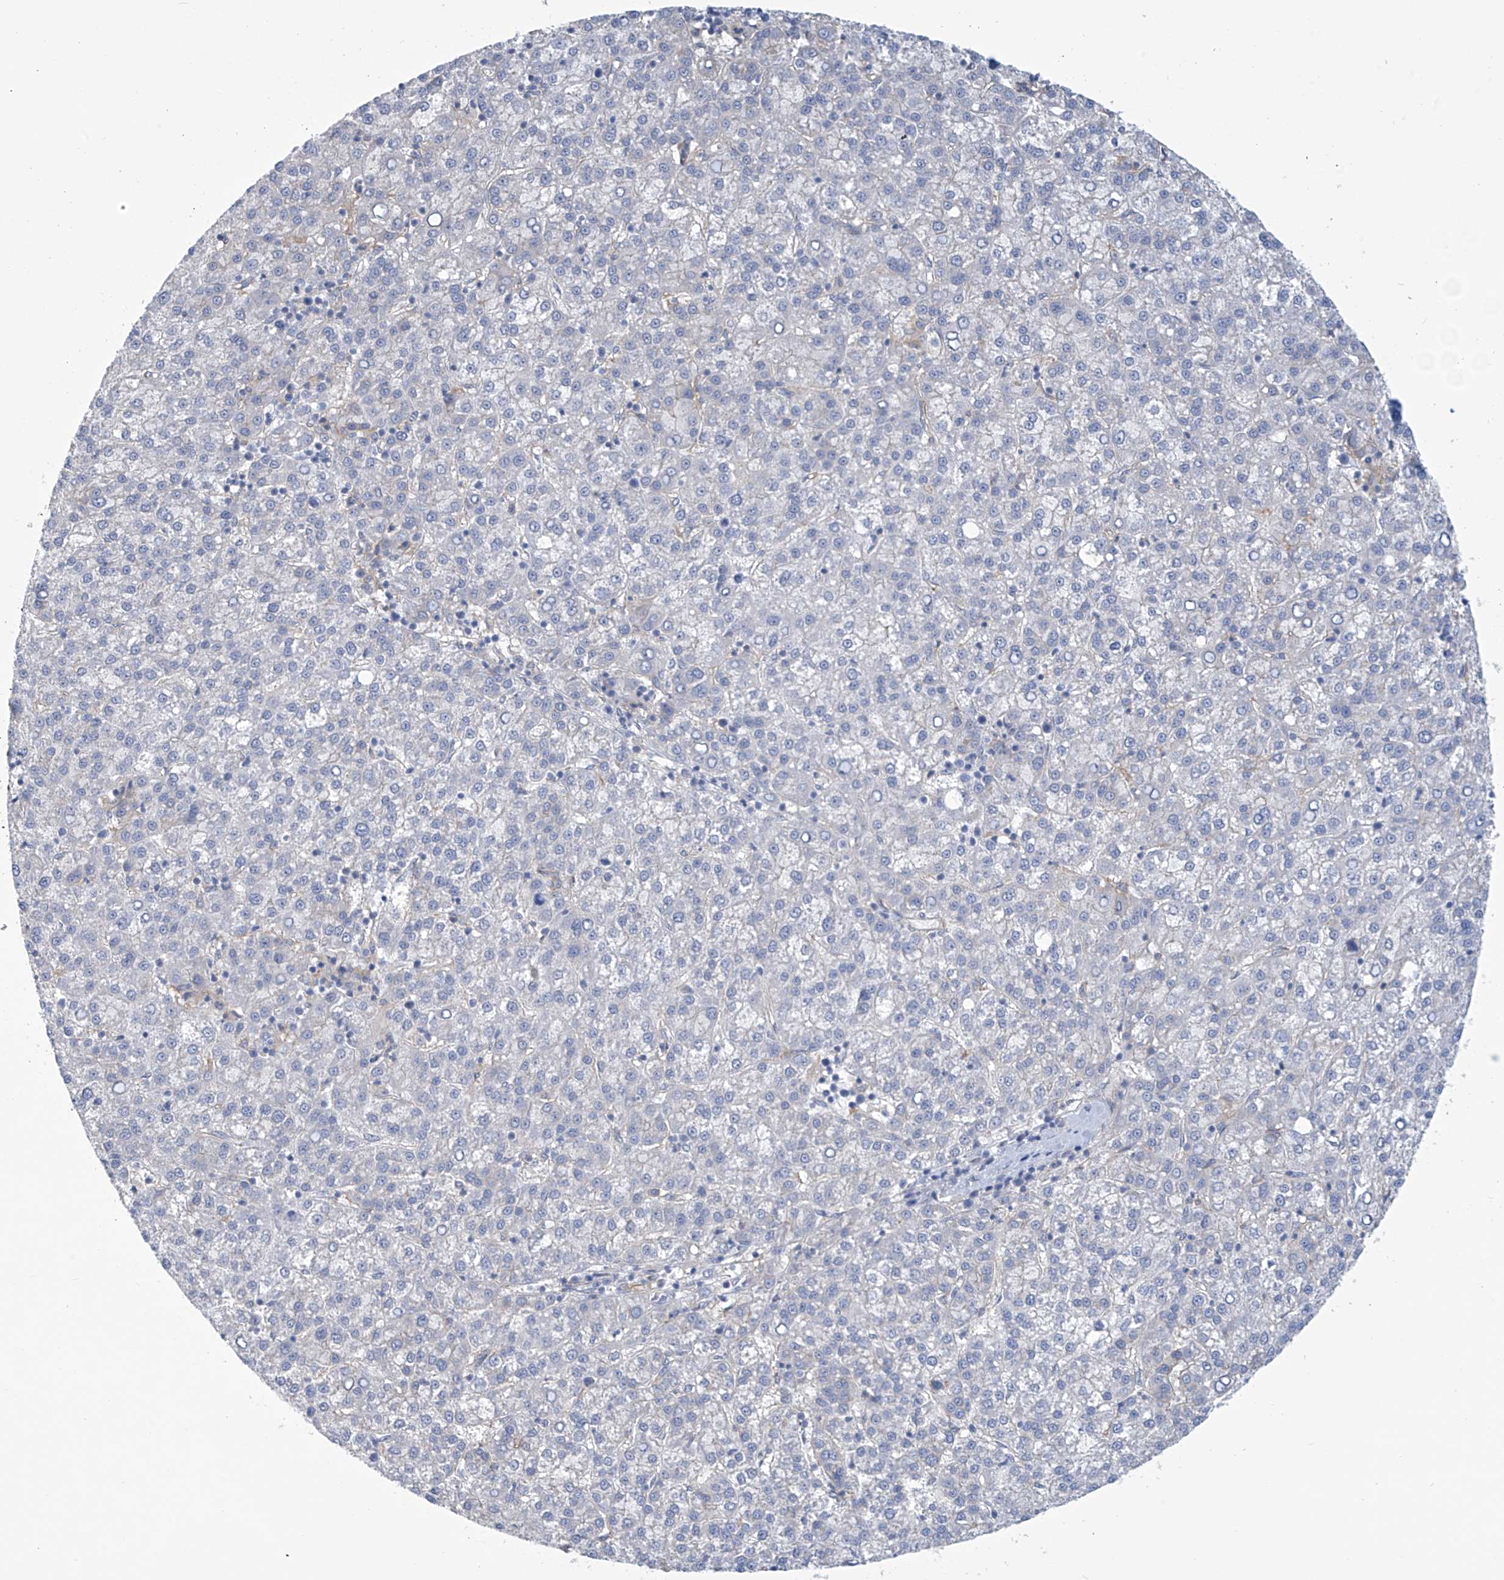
{"staining": {"intensity": "negative", "quantity": "none", "location": "none"}, "tissue": "liver cancer", "cell_type": "Tumor cells", "image_type": "cancer", "snomed": [{"axis": "morphology", "description": "Carcinoma, Hepatocellular, NOS"}, {"axis": "topography", "description": "Liver"}], "caption": "This is an IHC histopathology image of liver cancer. There is no staining in tumor cells.", "gene": "ABHD13", "patient": {"sex": "female", "age": 58}}